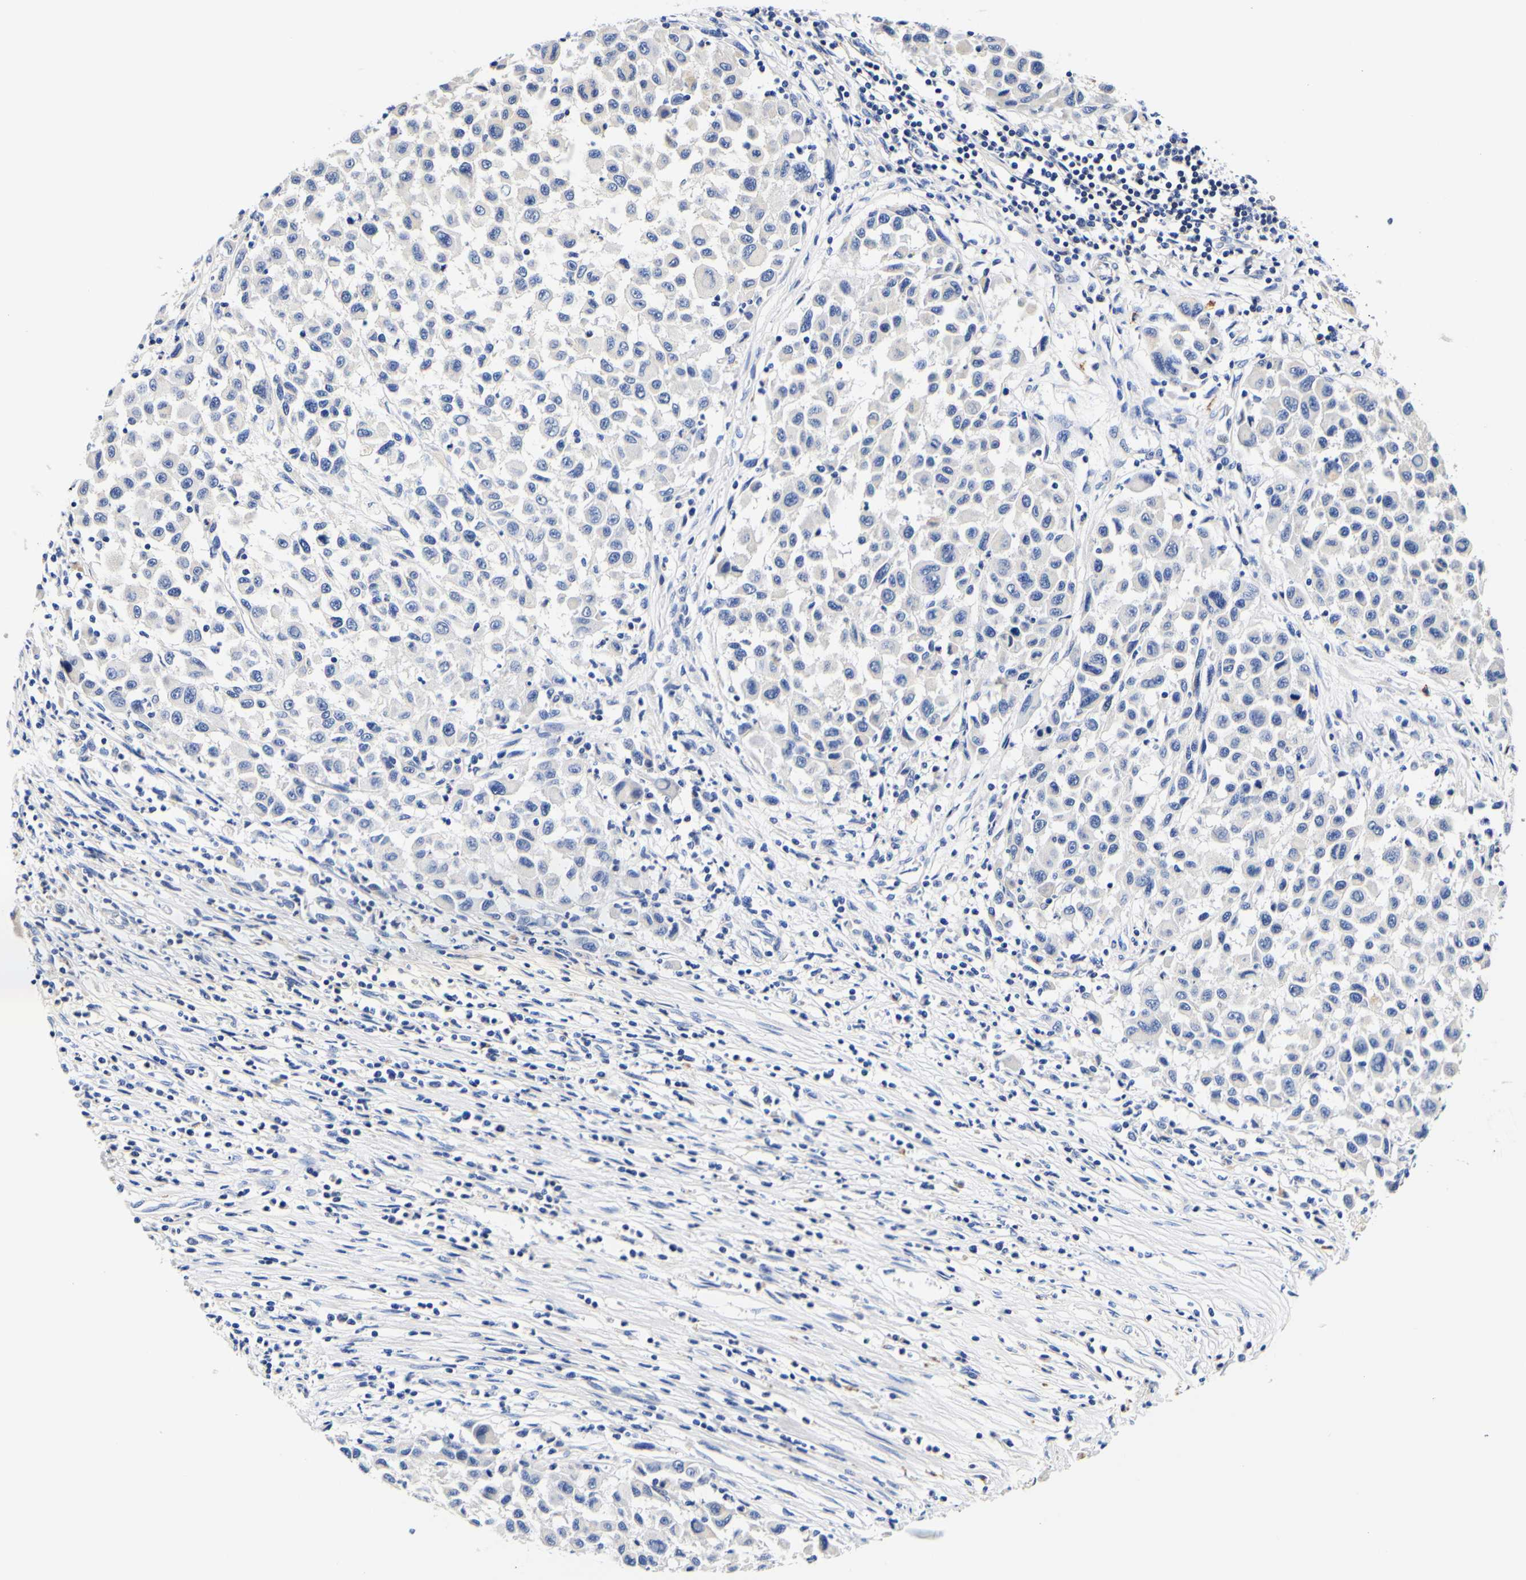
{"staining": {"intensity": "negative", "quantity": "none", "location": "none"}, "tissue": "melanoma", "cell_type": "Tumor cells", "image_type": "cancer", "snomed": [{"axis": "morphology", "description": "Malignant melanoma, Metastatic site"}, {"axis": "topography", "description": "Lymph node"}], "caption": "This image is of melanoma stained with IHC to label a protein in brown with the nuclei are counter-stained blue. There is no positivity in tumor cells. (DAB (3,3'-diaminobenzidine) IHC, high magnification).", "gene": "CAMK4", "patient": {"sex": "male", "age": 61}}